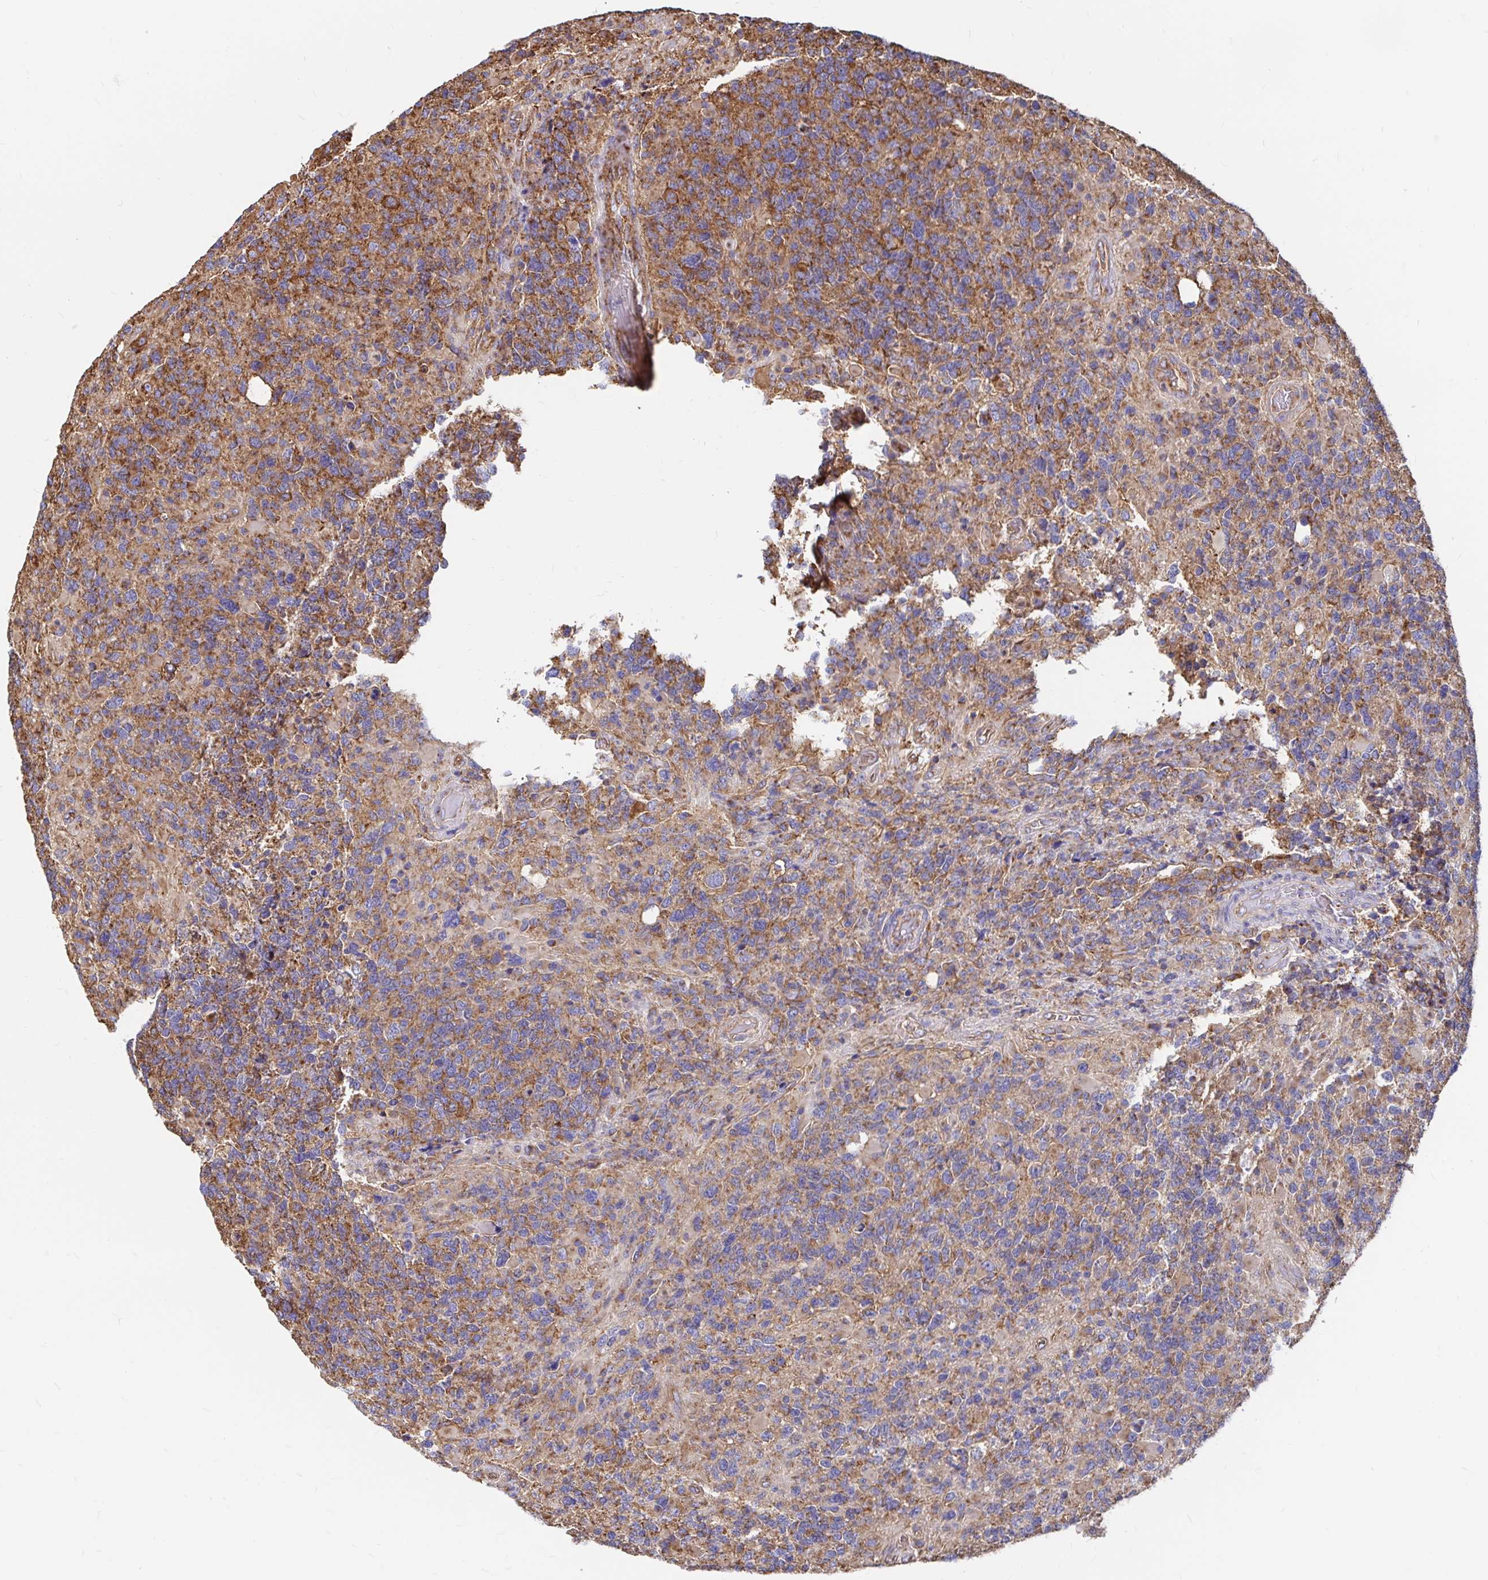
{"staining": {"intensity": "moderate", "quantity": ">75%", "location": "cytoplasmic/membranous"}, "tissue": "glioma", "cell_type": "Tumor cells", "image_type": "cancer", "snomed": [{"axis": "morphology", "description": "Glioma, malignant, High grade"}, {"axis": "topography", "description": "Brain"}], "caption": "Tumor cells demonstrate medium levels of moderate cytoplasmic/membranous staining in approximately >75% of cells in glioma. (DAB IHC with brightfield microscopy, high magnification).", "gene": "CLTC", "patient": {"sex": "female", "age": 40}}